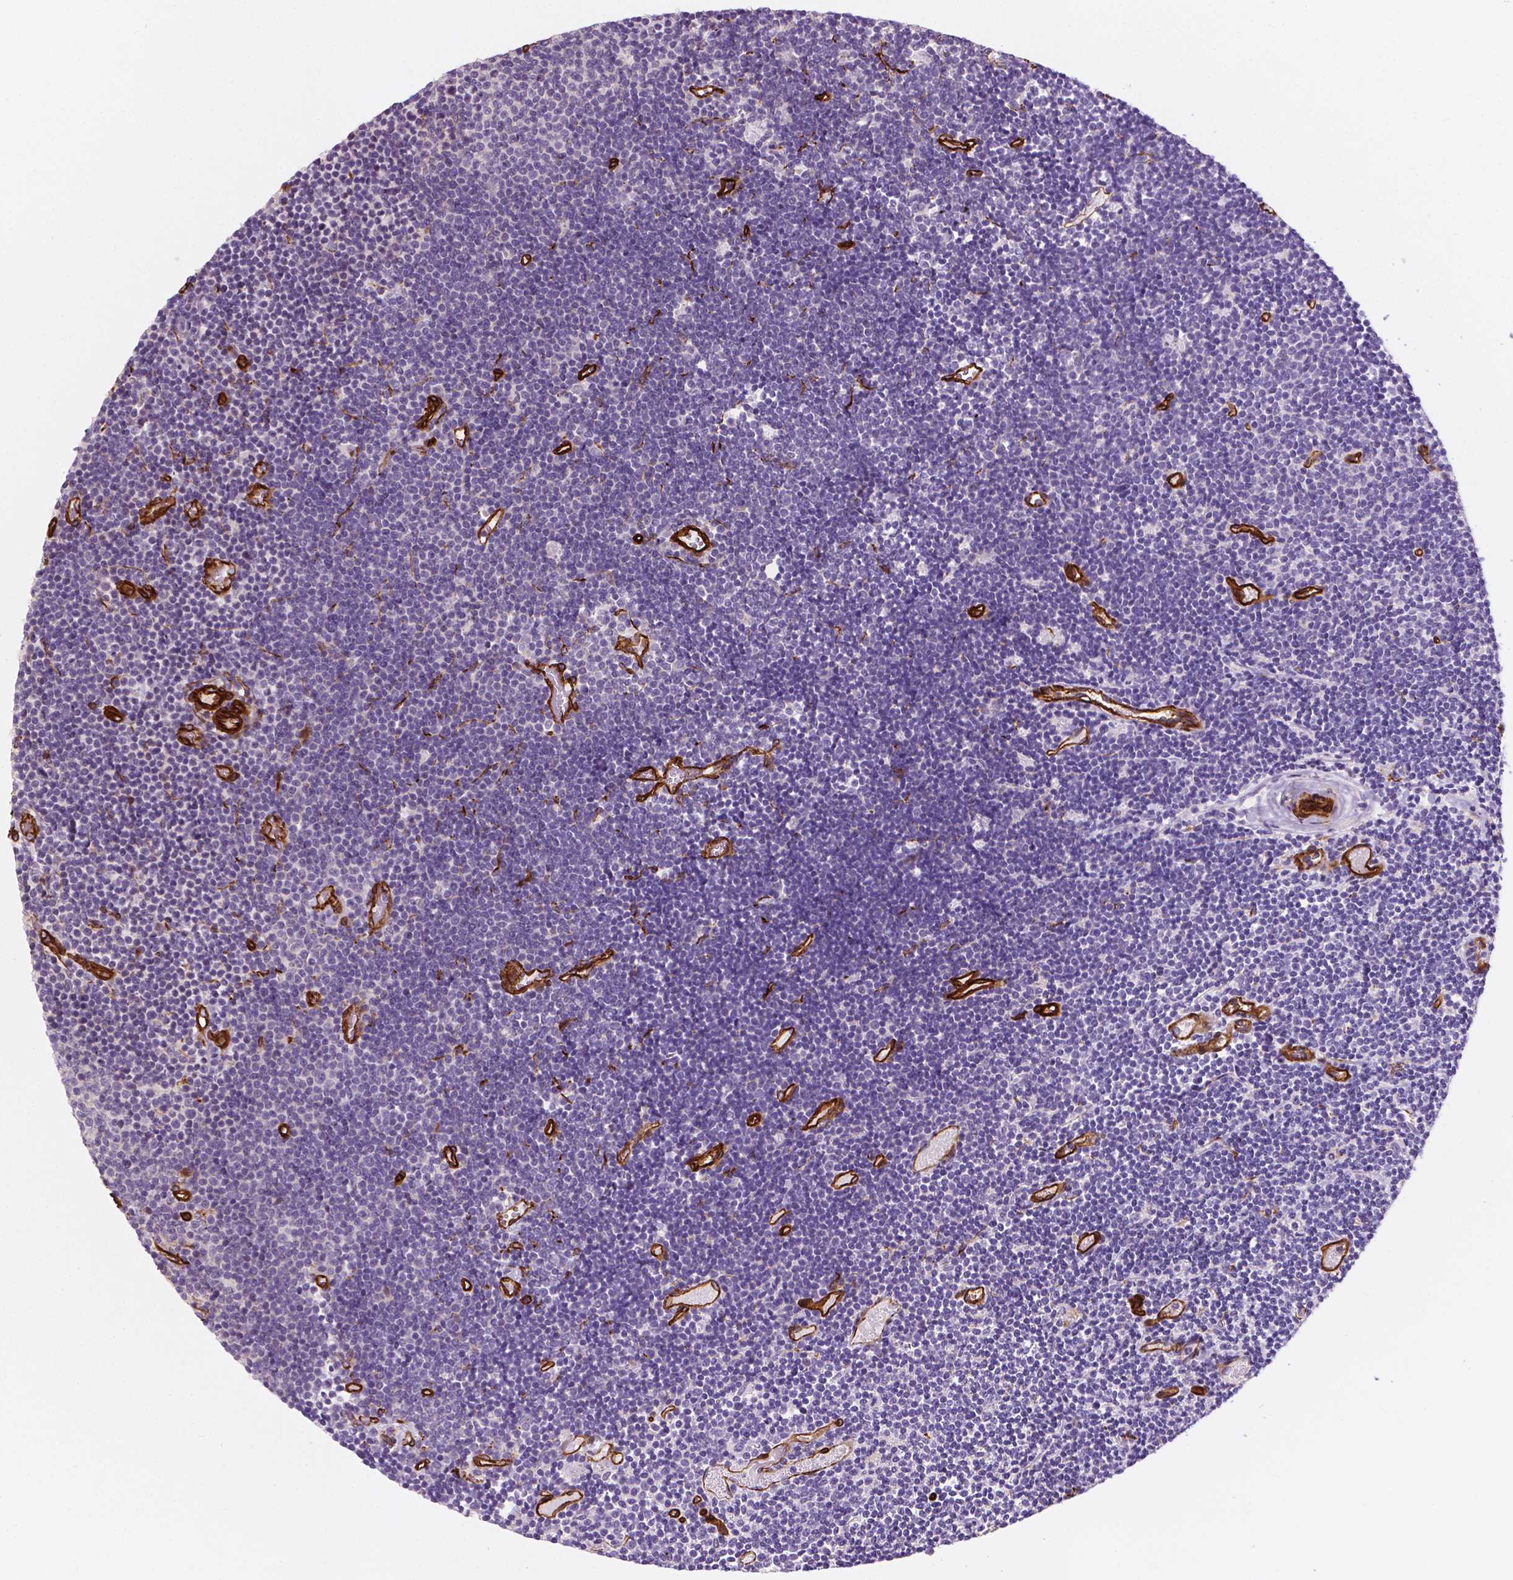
{"staining": {"intensity": "negative", "quantity": "none", "location": "none"}, "tissue": "lymphoma", "cell_type": "Tumor cells", "image_type": "cancer", "snomed": [{"axis": "morphology", "description": "Malignant lymphoma, non-Hodgkin's type, Low grade"}, {"axis": "topography", "description": "Brain"}], "caption": "IHC histopathology image of malignant lymphoma, non-Hodgkin's type (low-grade) stained for a protein (brown), which reveals no staining in tumor cells. (DAB (3,3'-diaminobenzidine) immunohistochemistry, high magnification).", "gene": "EGFL8", "patient": {"sex": "female", "age": 66}}